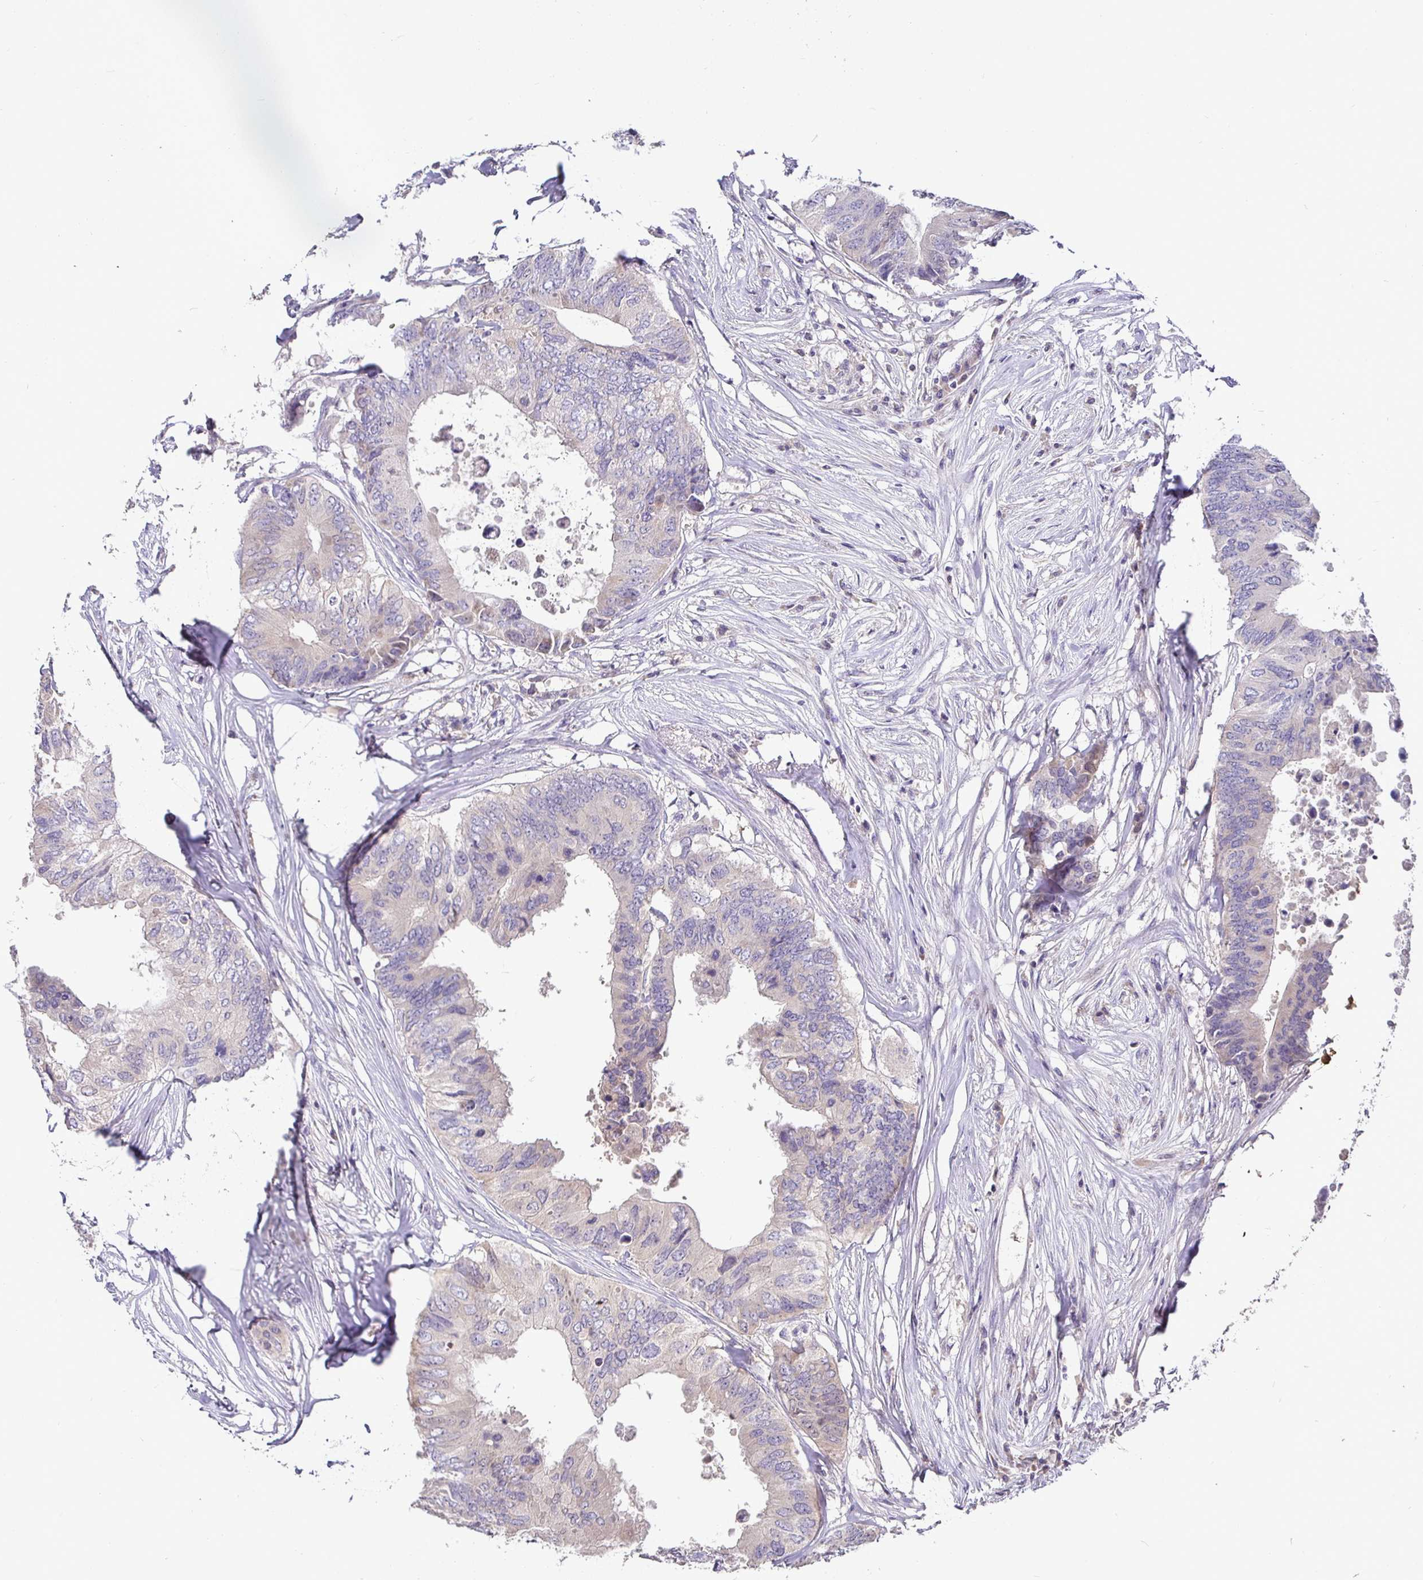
{"staining": {"intensity": "weak", "quantity": "<25%", "location": "cytoplasmic/membranous"}, "tissue": "colorectal cancer", "cell_type": "Tumor cells", "image_type": "cancer", "snomed": [{"axis": "morphology", "description": "Adenocarcinoma, NOS"}, {"axis": "topography", "description": "Colon"}], "caption": "Protein analysis of adenocarcinoma (colorectal) exhibits no significant positivity in tumor cells.", "gene": "SHISA4", "patient": {"sex": "male", "age": 71}}